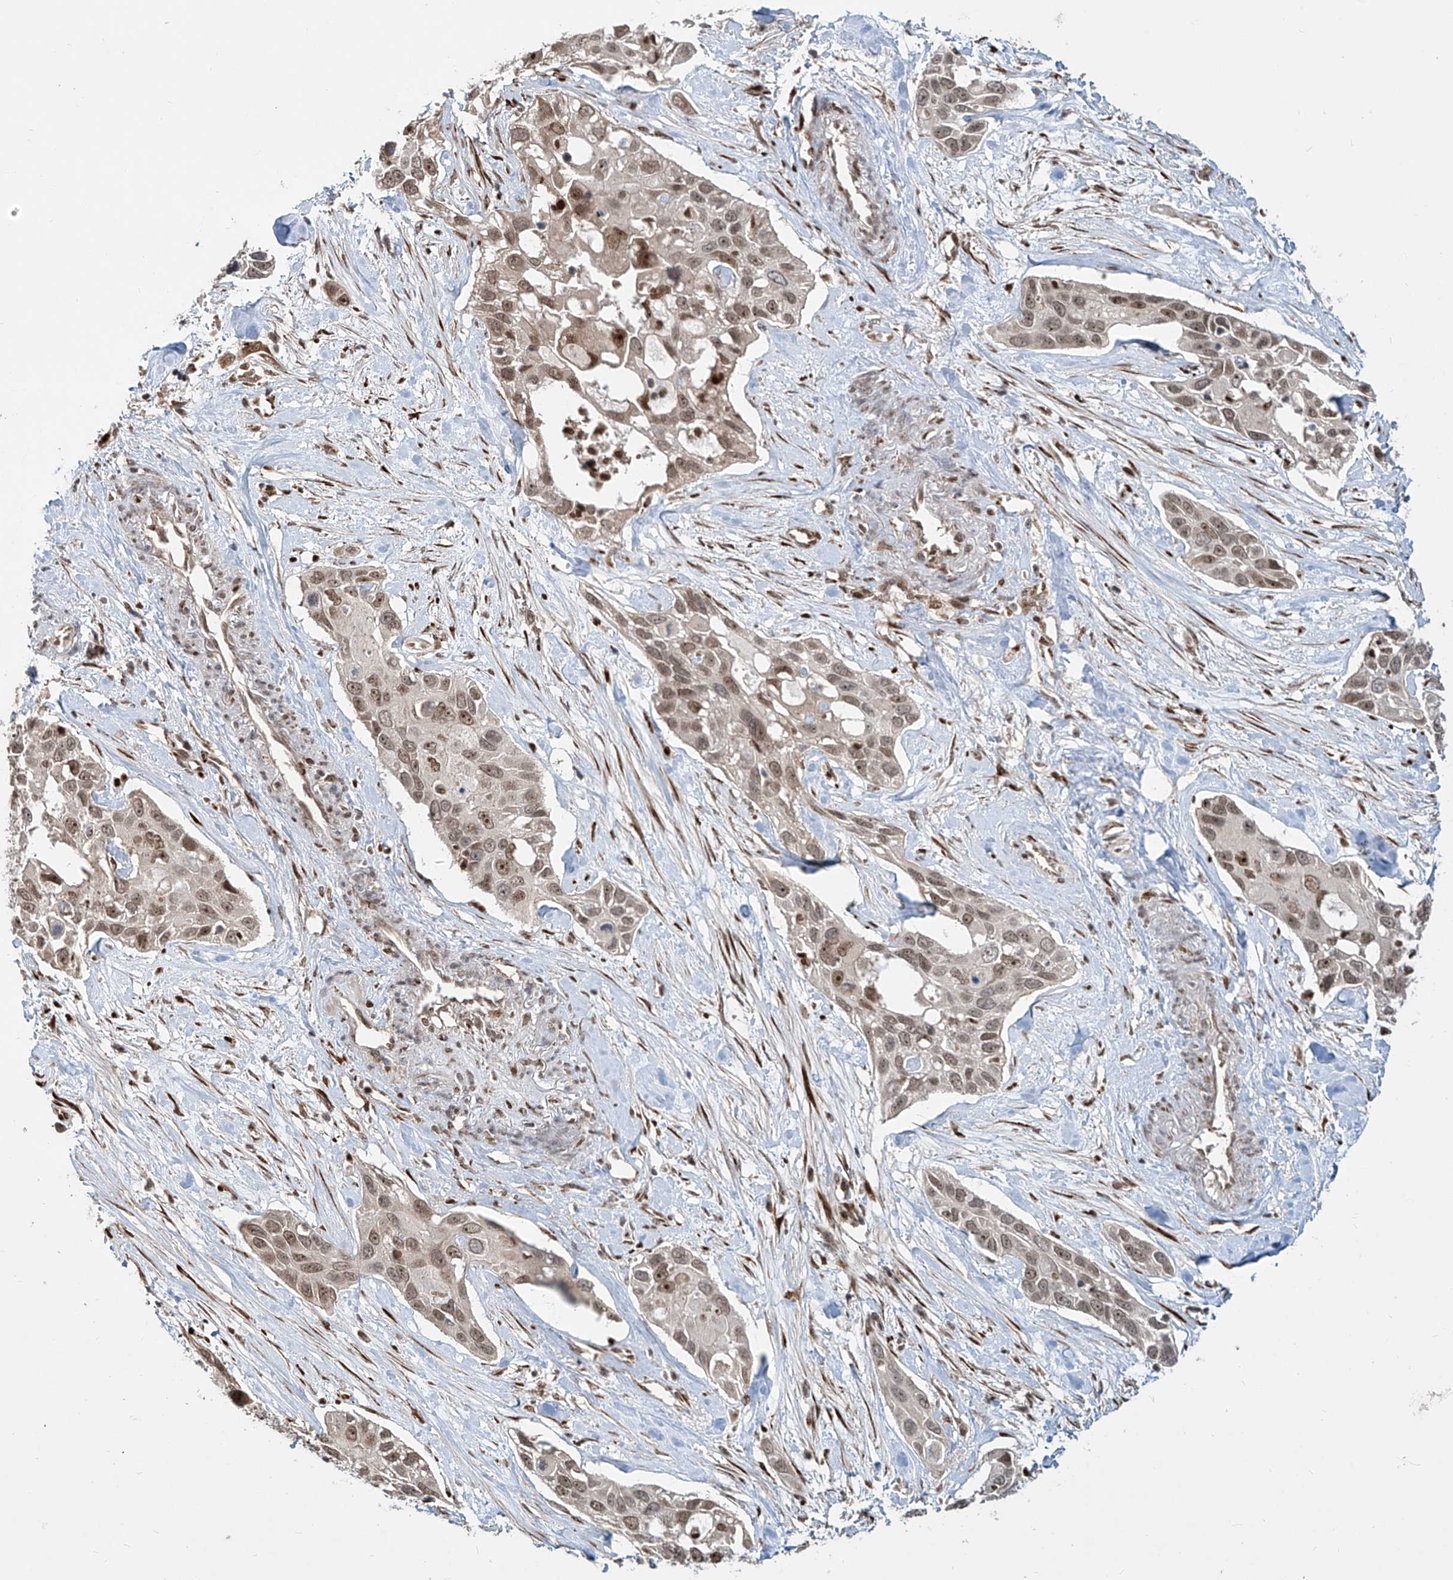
{"staining": {"intensity": "moderate", "quantity": "25%-75%", "location": "cytoplasmic/membranous,nuclear"}, "tissue": "pancreatic cancer", "cell_type": "Tumor cells", "image_type": "cancer", "snomed": [{"axis": "morphology", "description": "Adenocarcinoma, NOS"}, {"axis": "topography", "description": "Pancreas"}], "caption": "Pancreatic cancer (adenocarcinoma) stained with a protein marker reveals moderate staining in tumor cells.", "gene": "ZNF710", "patient": {"sex": "female", "age": 60}}